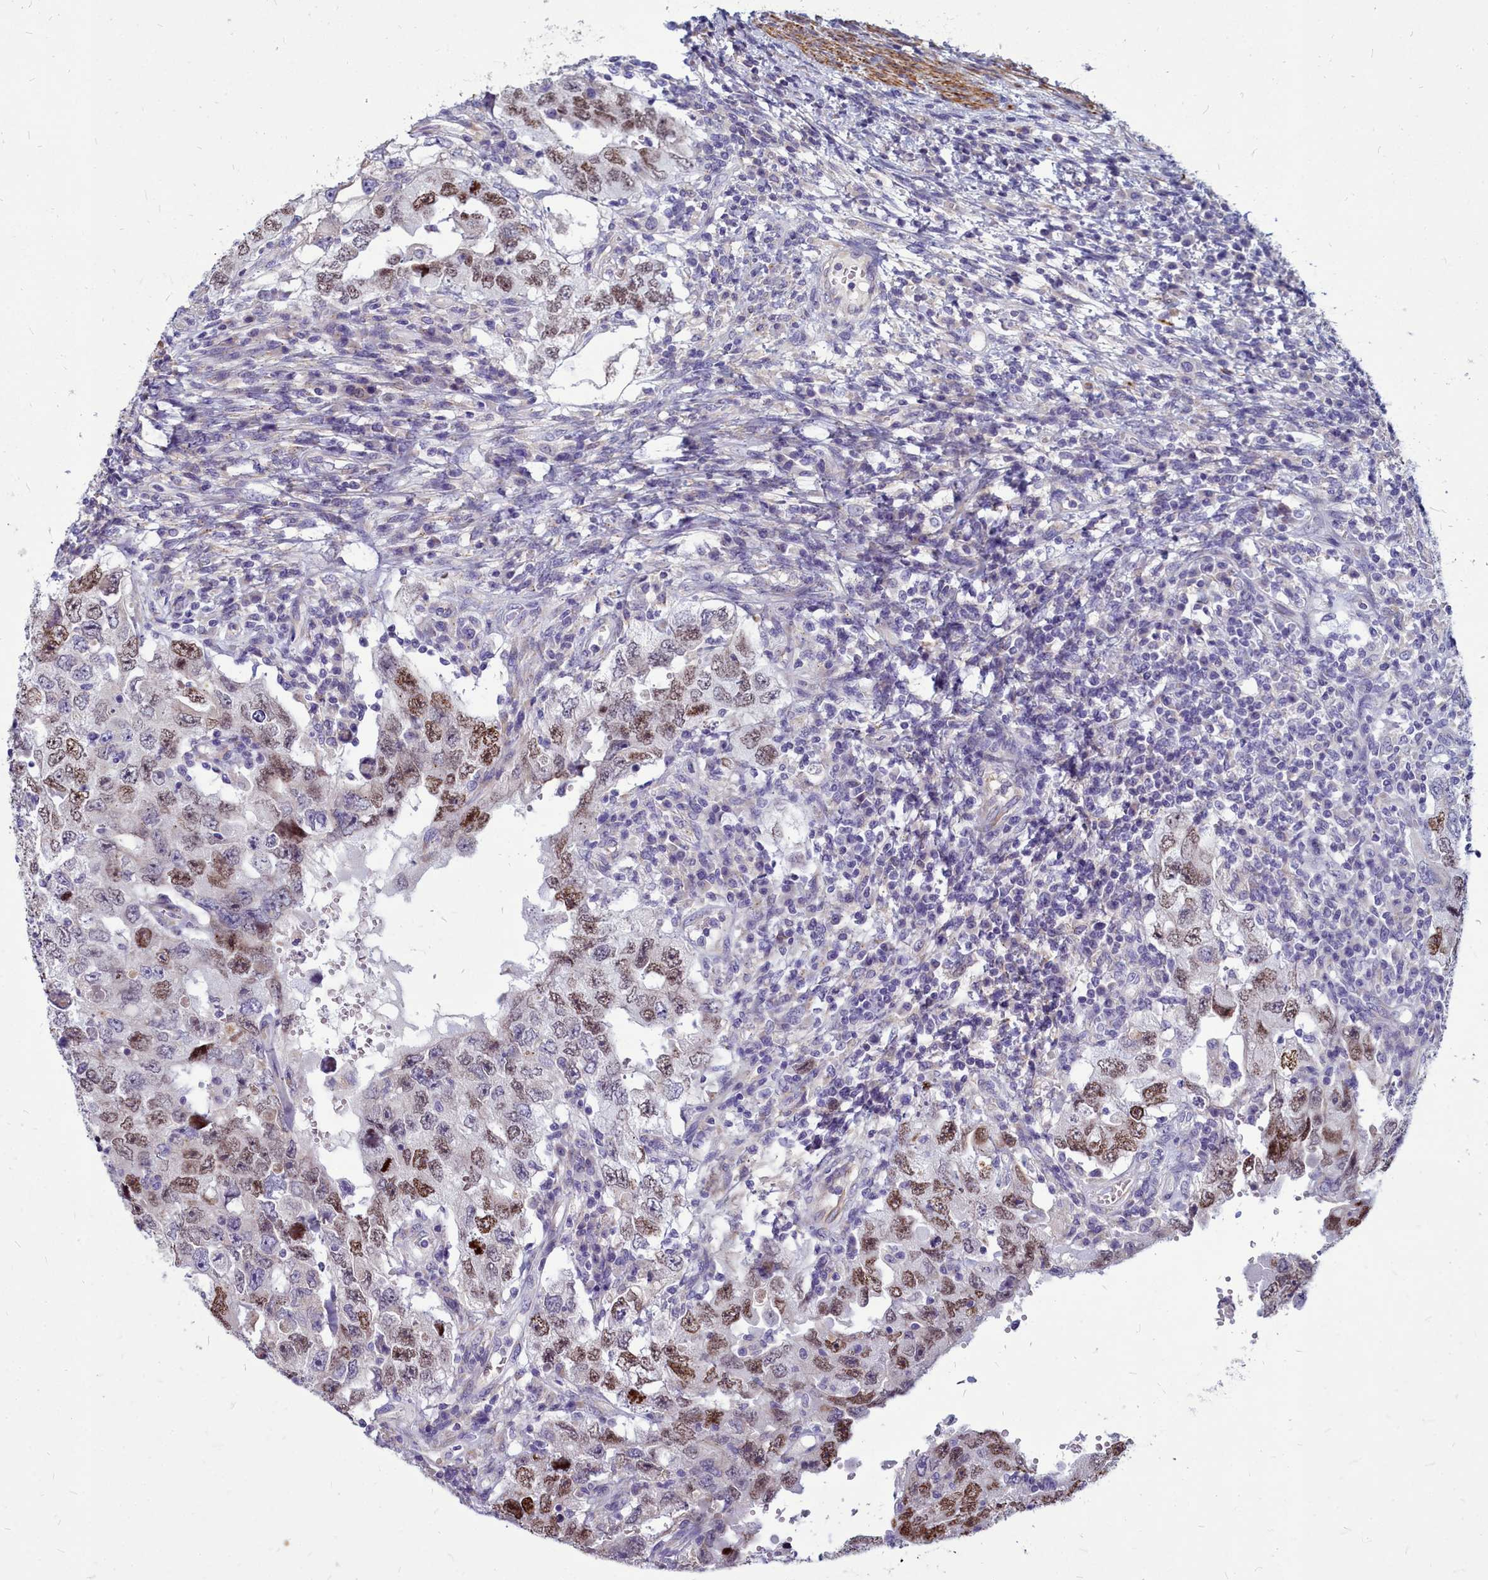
{"staining": {"intensity": "moderate", "quantity": "<25%", "location": "nuclear"}, "tissue": "testis cancer", "cell_type": "Tumor cells", "image_type": "cancer", "snomed": [{"axis": "morphology", "description": "Carcinoma, Embryonal, NOS"}, {"axis": "topography", "description": "Testis"}], "caption": "Immunohistochemistry (IHC) photomicrograph of human testis embryonal carcinoma stained for a protein (brown), which exhibits low levels of moderate nuclear positivity in about <25% of tumor cells.", "gene": "SMPD4", "patient": {"sex": "male", "age": 26}}